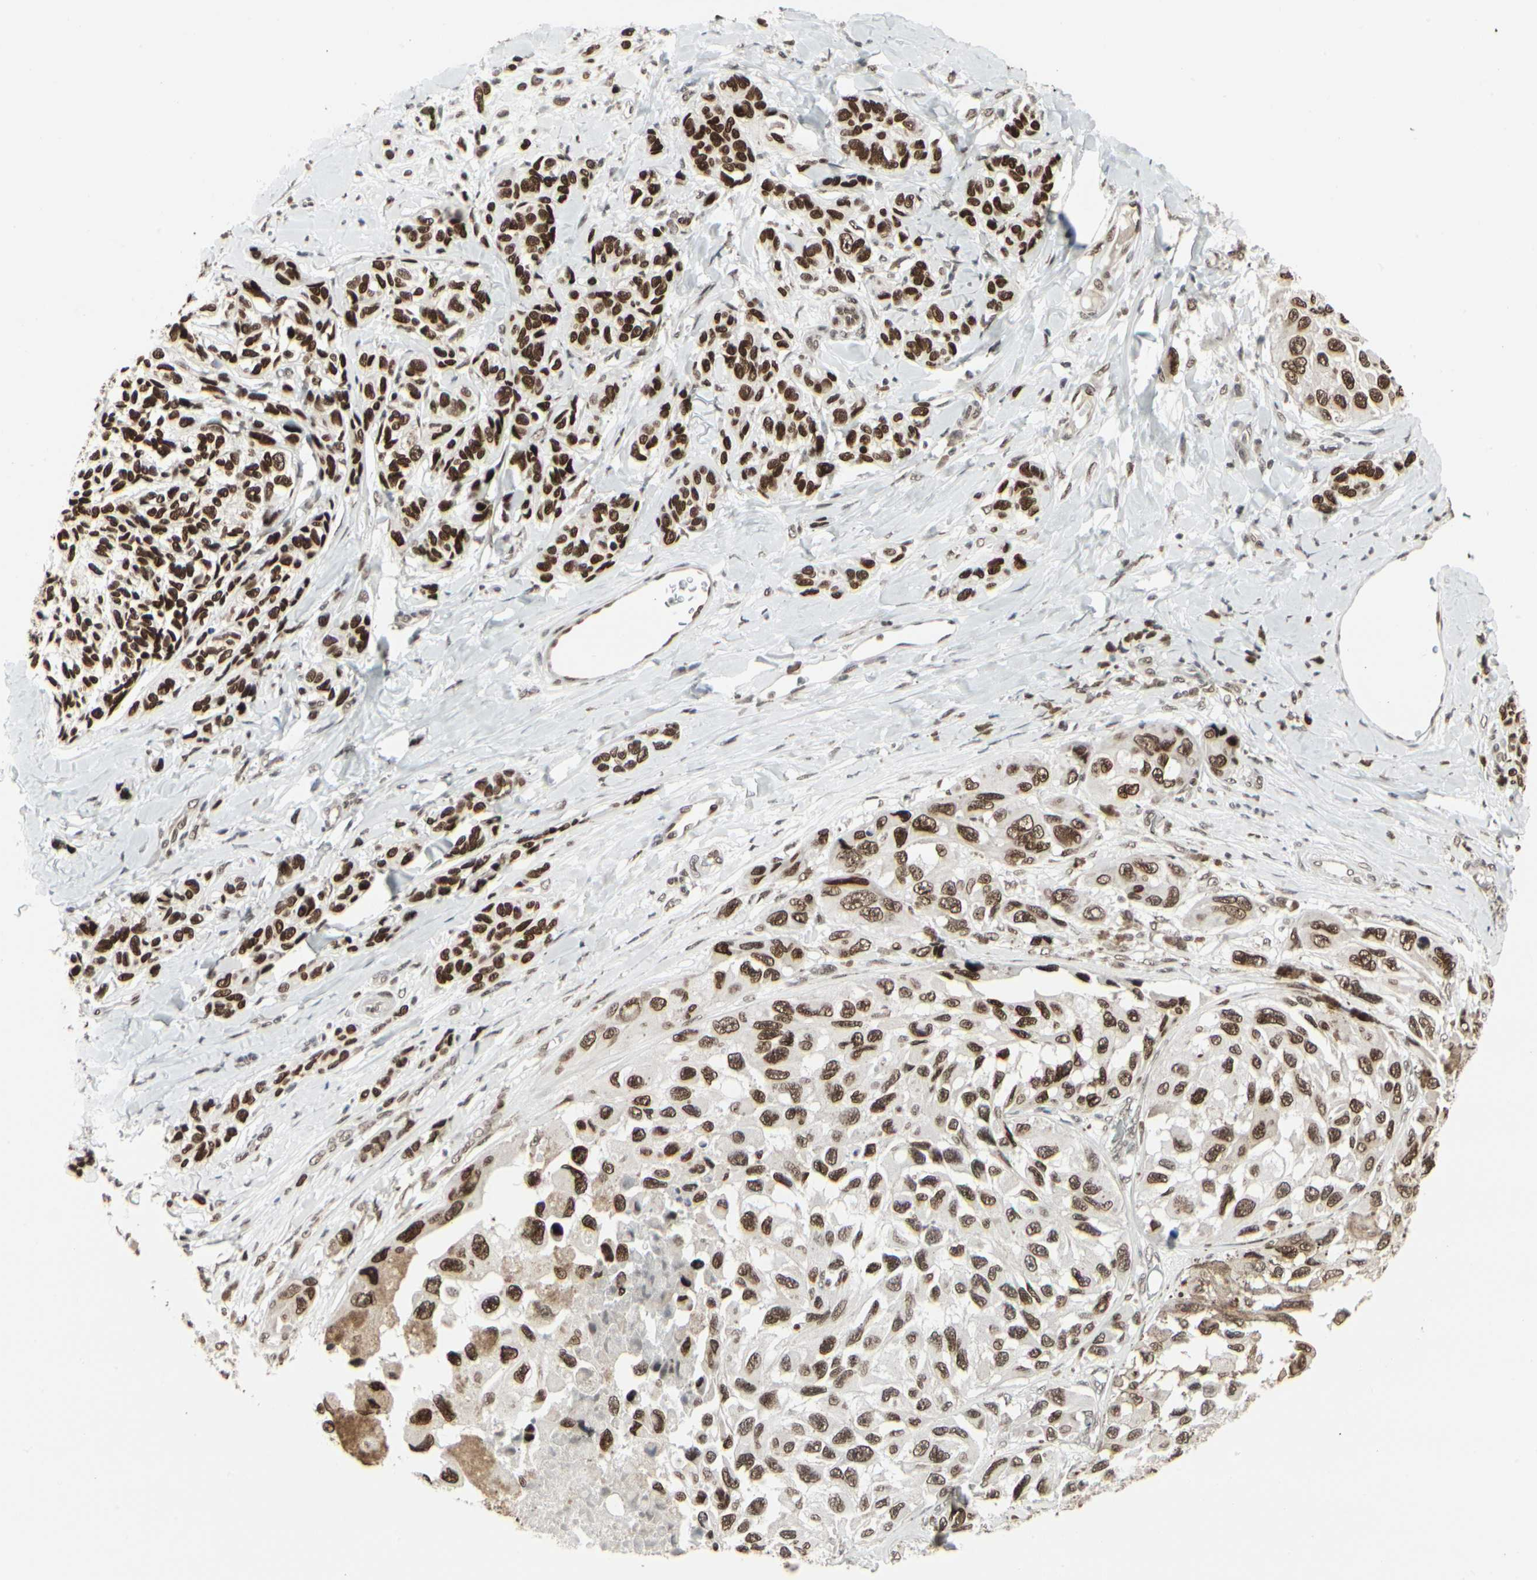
{"staining": {"intensity": "strong", "quantity": ">75%", "location": "nuclear"}, "tissue": "melanoma", "cell_type": "Tumor cells", "image_type": "cancer", "snomed": [{"axis": "morphology", "description": "Malignant melanoma, NOS"}, {"axis": "topography", "description": "Skin"}], "caption": "A high amount of strong nuclear expression is identified in about >75% of tumor cells in malignant melanoma tissue. (DAB IHC, brown staining for protein, blue staining for nuclei).", "gene": "HMG20A", "patient": {"sex": "female", "age": 73}}